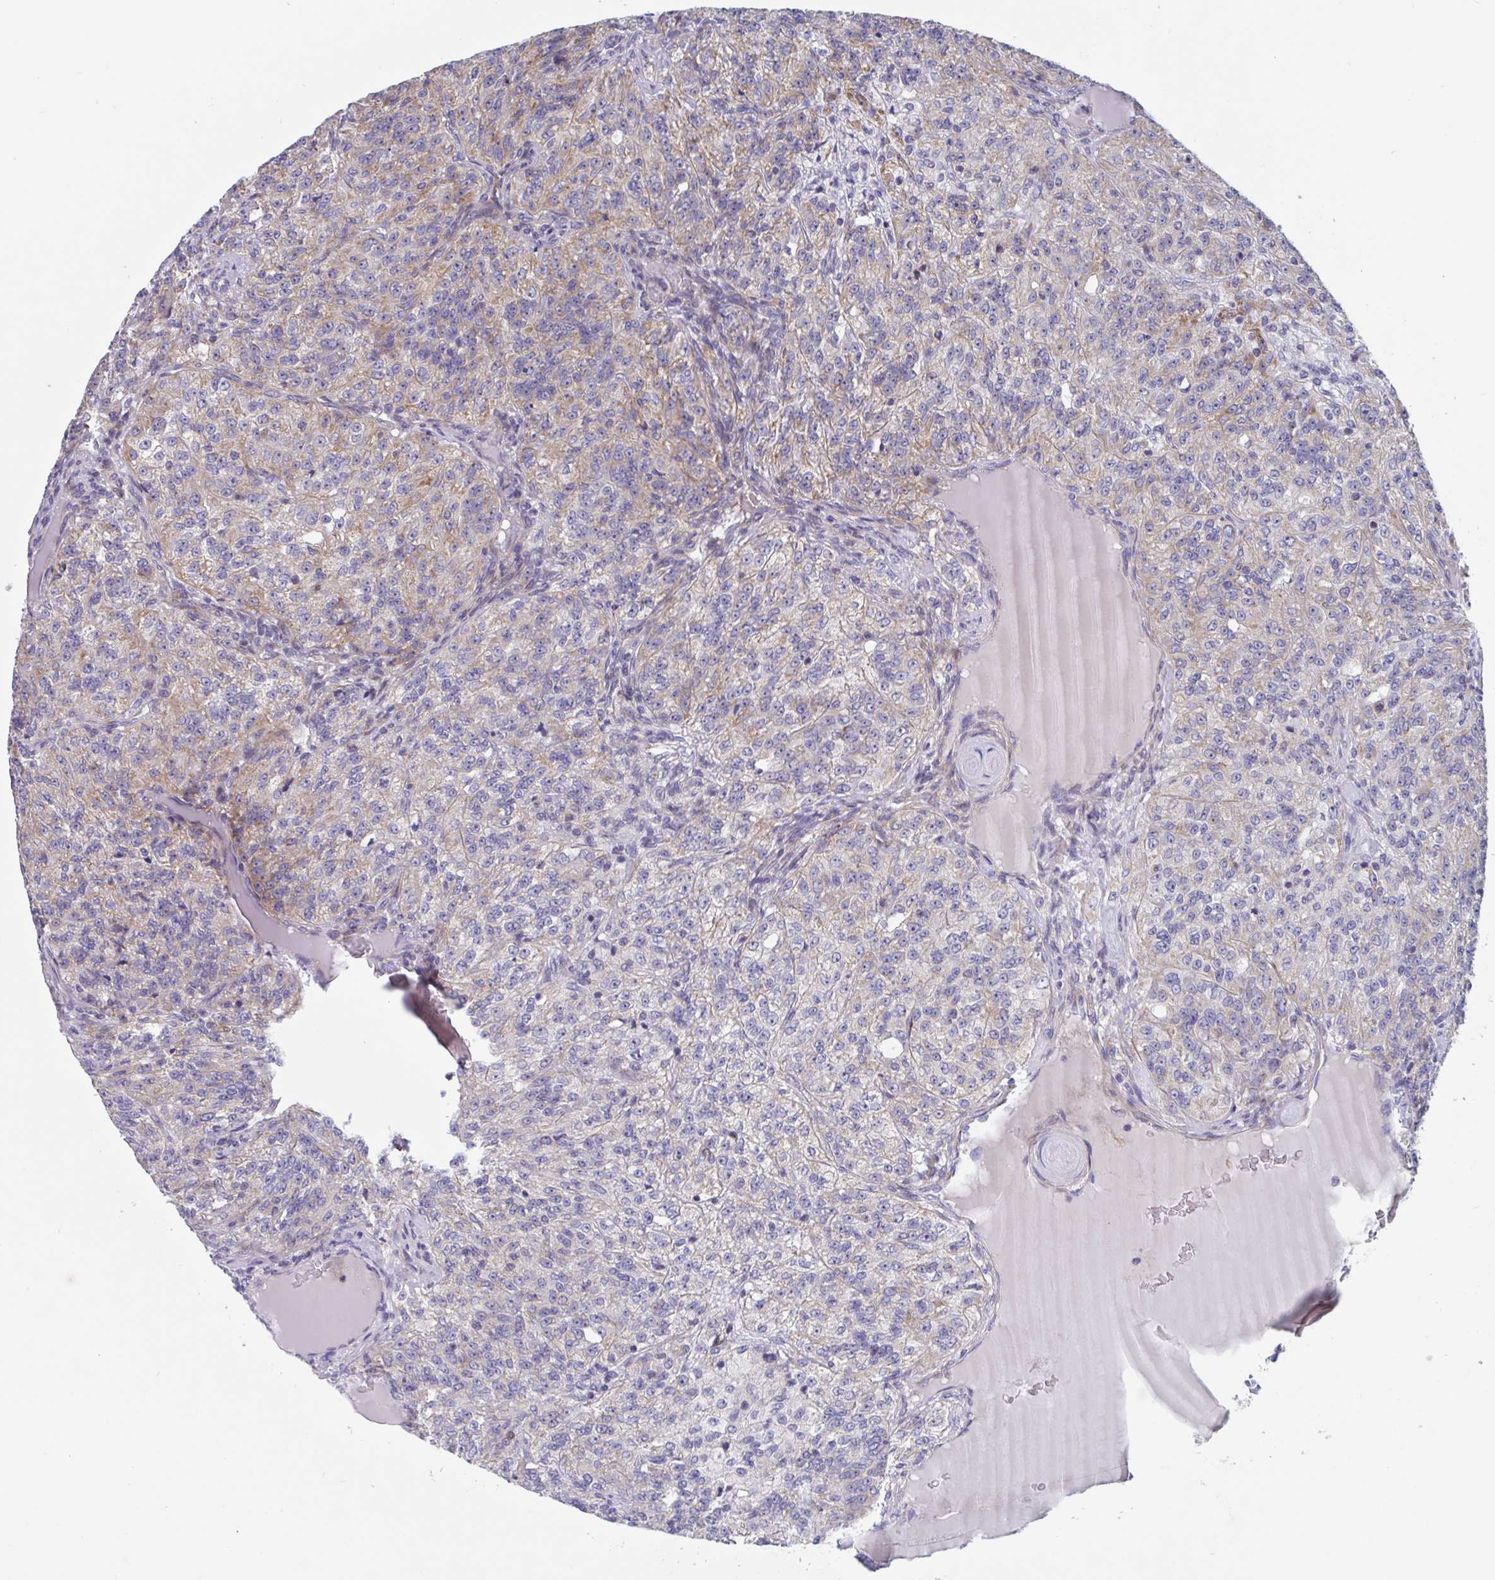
{"staining": {"intensity": "moderate", "quantity": "25%-75%", "location": "cytoplasmic/membranous,nuclear"}, "tissue": "renal cancer", "cell_type": "Tumor cells", "image_type": "cancer", "snomed": [{"axis": "morphology", "description": "Adenocarcinoma, NOS"}, {"axis": "topography", "description": "Kidney"}], "caption": "This is a histology image of immunohistochemistry (IHC) staining of renal cancer (adenocarcinoma), which shows moderate staining in the cytoplasmic/membranous and nuclear of tumor cells.", "gene": "MRPL53", "patient": {"sex": "female", "age": 63}}